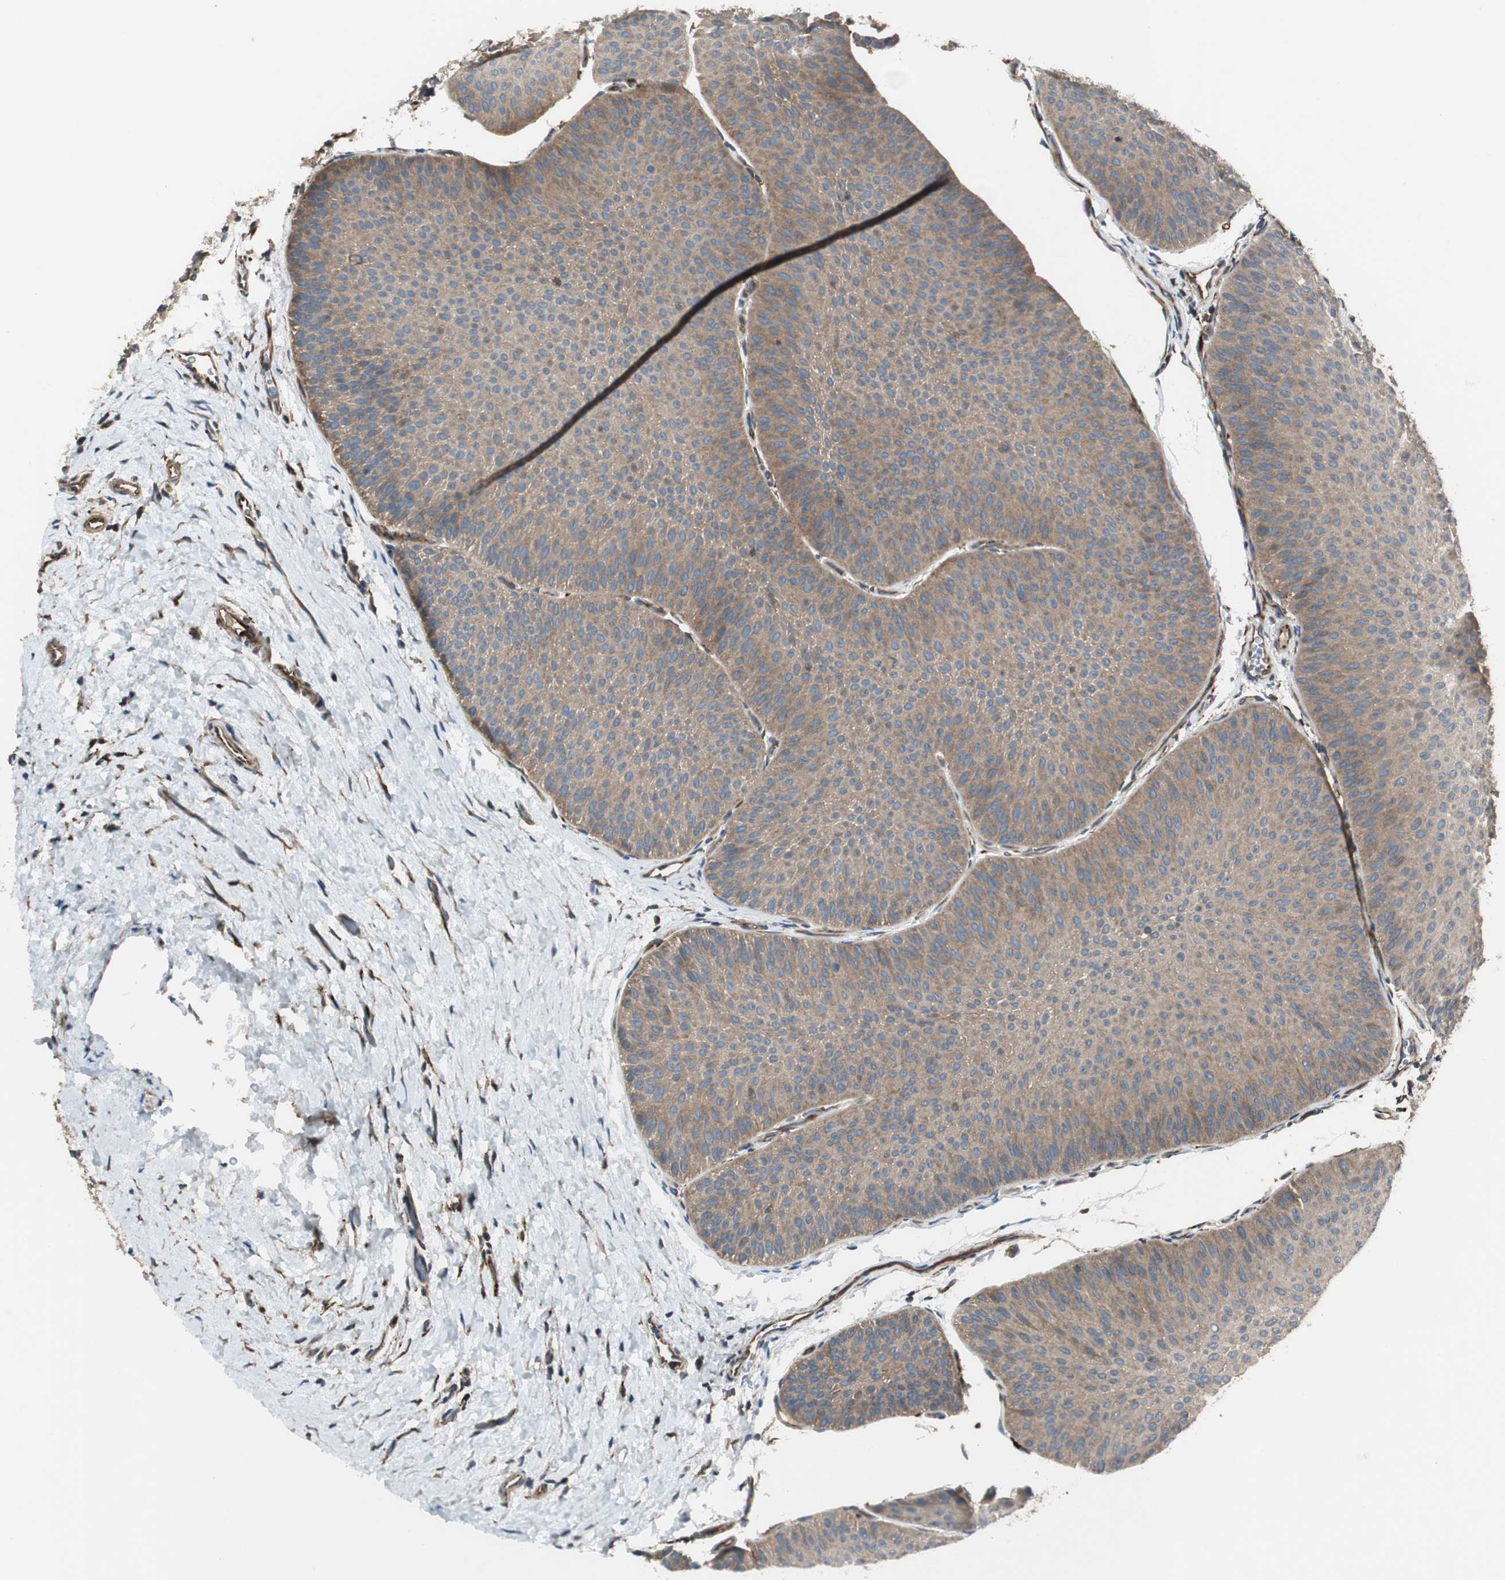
{"staining": {"intensity": "weak", "quantity": ">75%", "location": "cytoplasmic/membranous"}, "tissue": "urothelial cancer", "cell_type": "Tumor cells", "image_type": "cancer", "snomed": [{"axis": "morphology", "description": "Urothelial carcinoma, Low grade"}, {"axis": "topography", "description": "Urinary bladder"}], "caption": "A histopathology image showing weak cytoplasmic/membranous expression in about >75% of tumor cells in urothelial cancer, as visualized by brown immunohistochemical staining.", "gene": "PRKG1", "patient": {"sex": "female", "age": 60}}